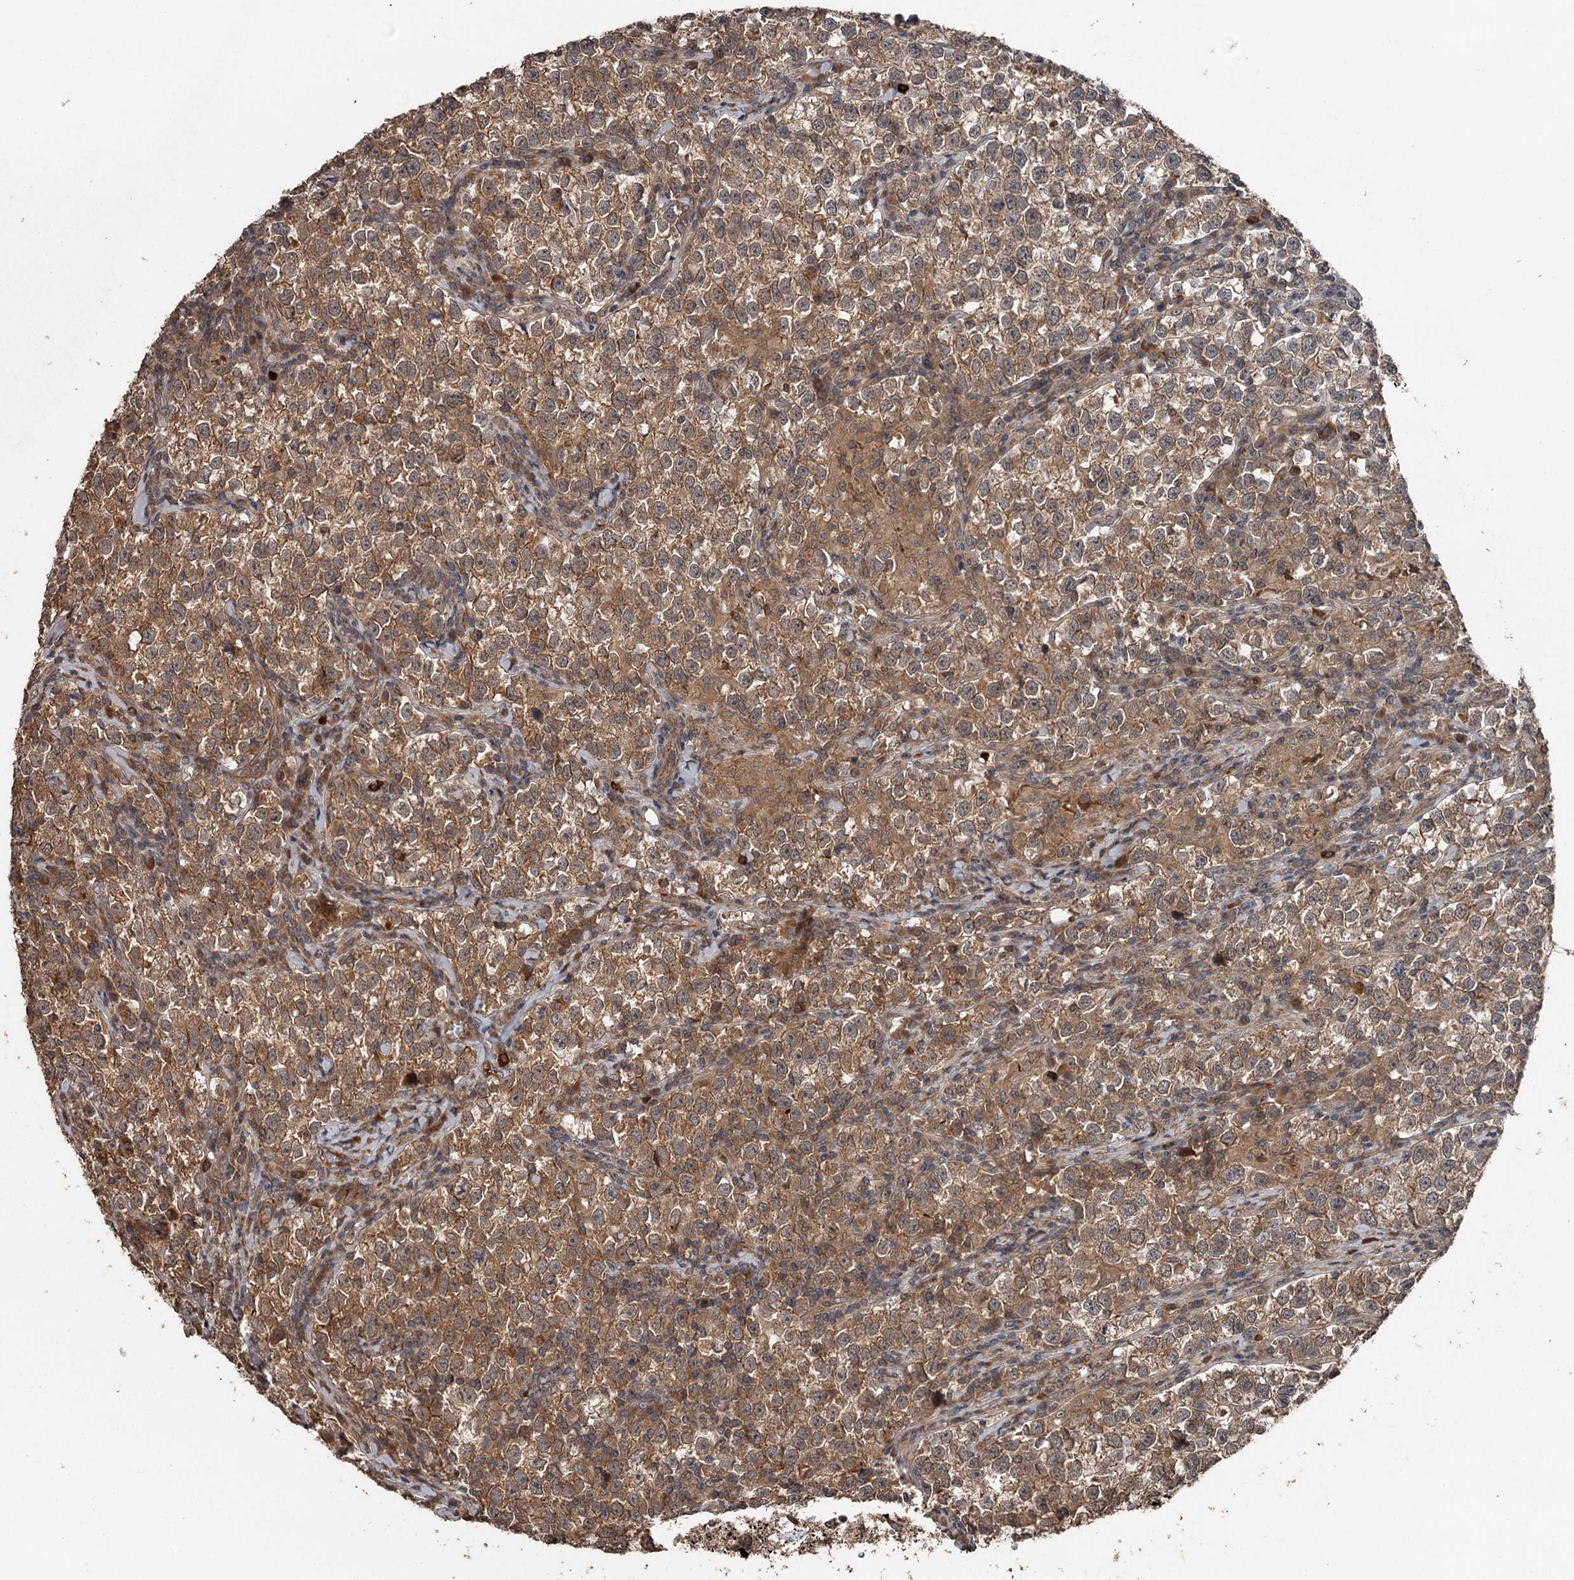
{"staining": {"intensity": "moderate", "quantity": ">75%", "location": "cytoplasmic/membranous"}, "tissue": "testis cancer", "cell_type": "Tumor cells", "image_type": "cancer", "snomed": [{"axis": "morphology", "description": "Normal tissue, NOS"}, {"axis": "morphology", "description": "Seminoma, NOS"}, {"axis": "topography", "description": "Testis"}], "caption": "IHC (DAB) staining of testis cancer exhibits moderate cytoplasmic/membranous protein expression in approximately >75% of tumor cells.", "gene": "RAB21", "patient": {"sex": "male", "age": 43}}